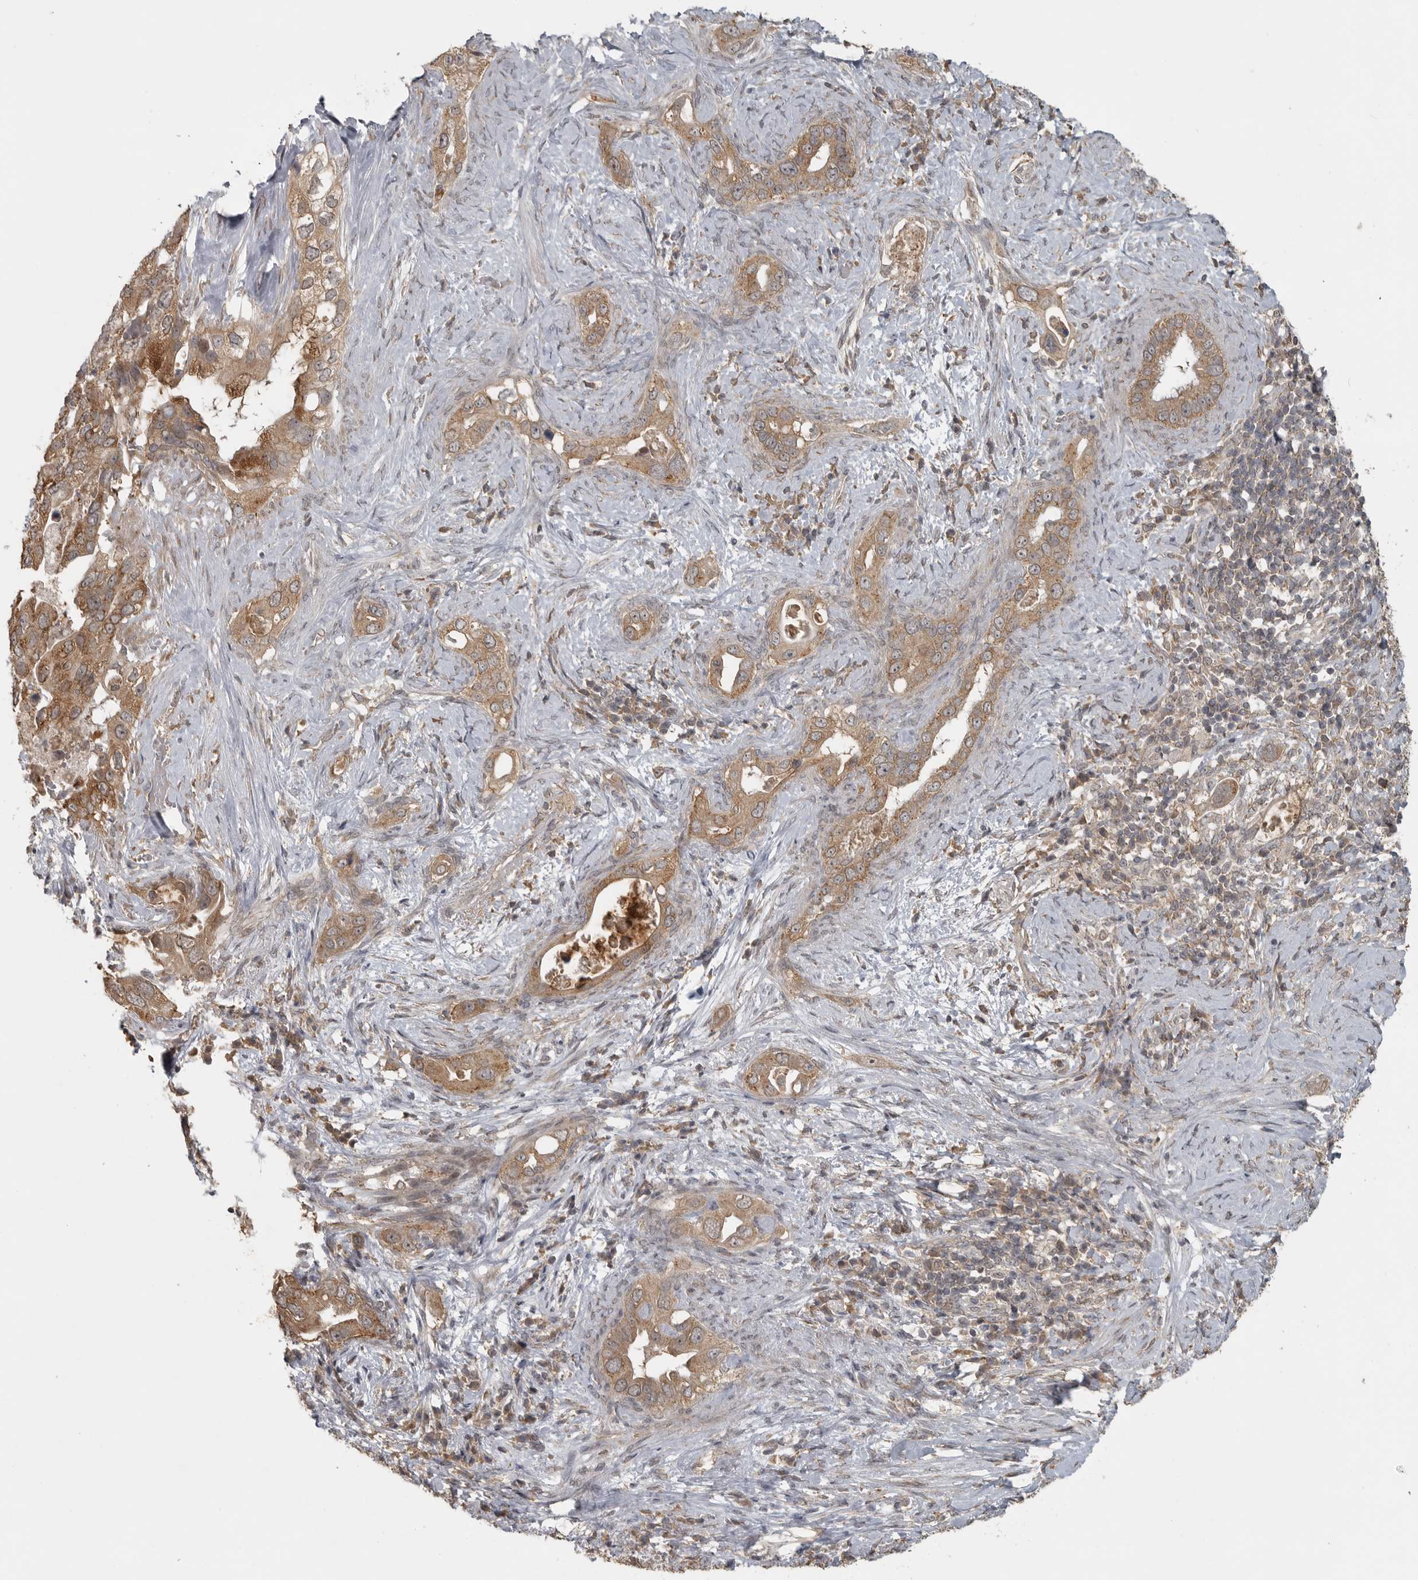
{"staining": {"intensity": "moderate", "quantity": ">75%", "location": "cytoplasmic/membranous"}, "tissue": "pancreatic cancer", "cell_type": "Tumor cells", "image_type": "cancer", "snomed": [{"axis": "morphology", "description": "Inflammation, NOS"}, {"axis": "morphology", "description": "Adenocarcinoma, NOS"}, {"axis": "topography", "description": "Pancreas"}], "caption": "Pancreatic cancer (adenocarcinoma) tissue displays moderate cytoplasmic/membranous positivity in about >75% of tumor cells The staining is performed using DAB (3,3'-diaminobenzidine) brown chromogen to label protein expression. The nuclei are counter-stained blue using hematoxylin.", "gene": "LLGL1", "patient": {"sex": "female", "age": 56}}